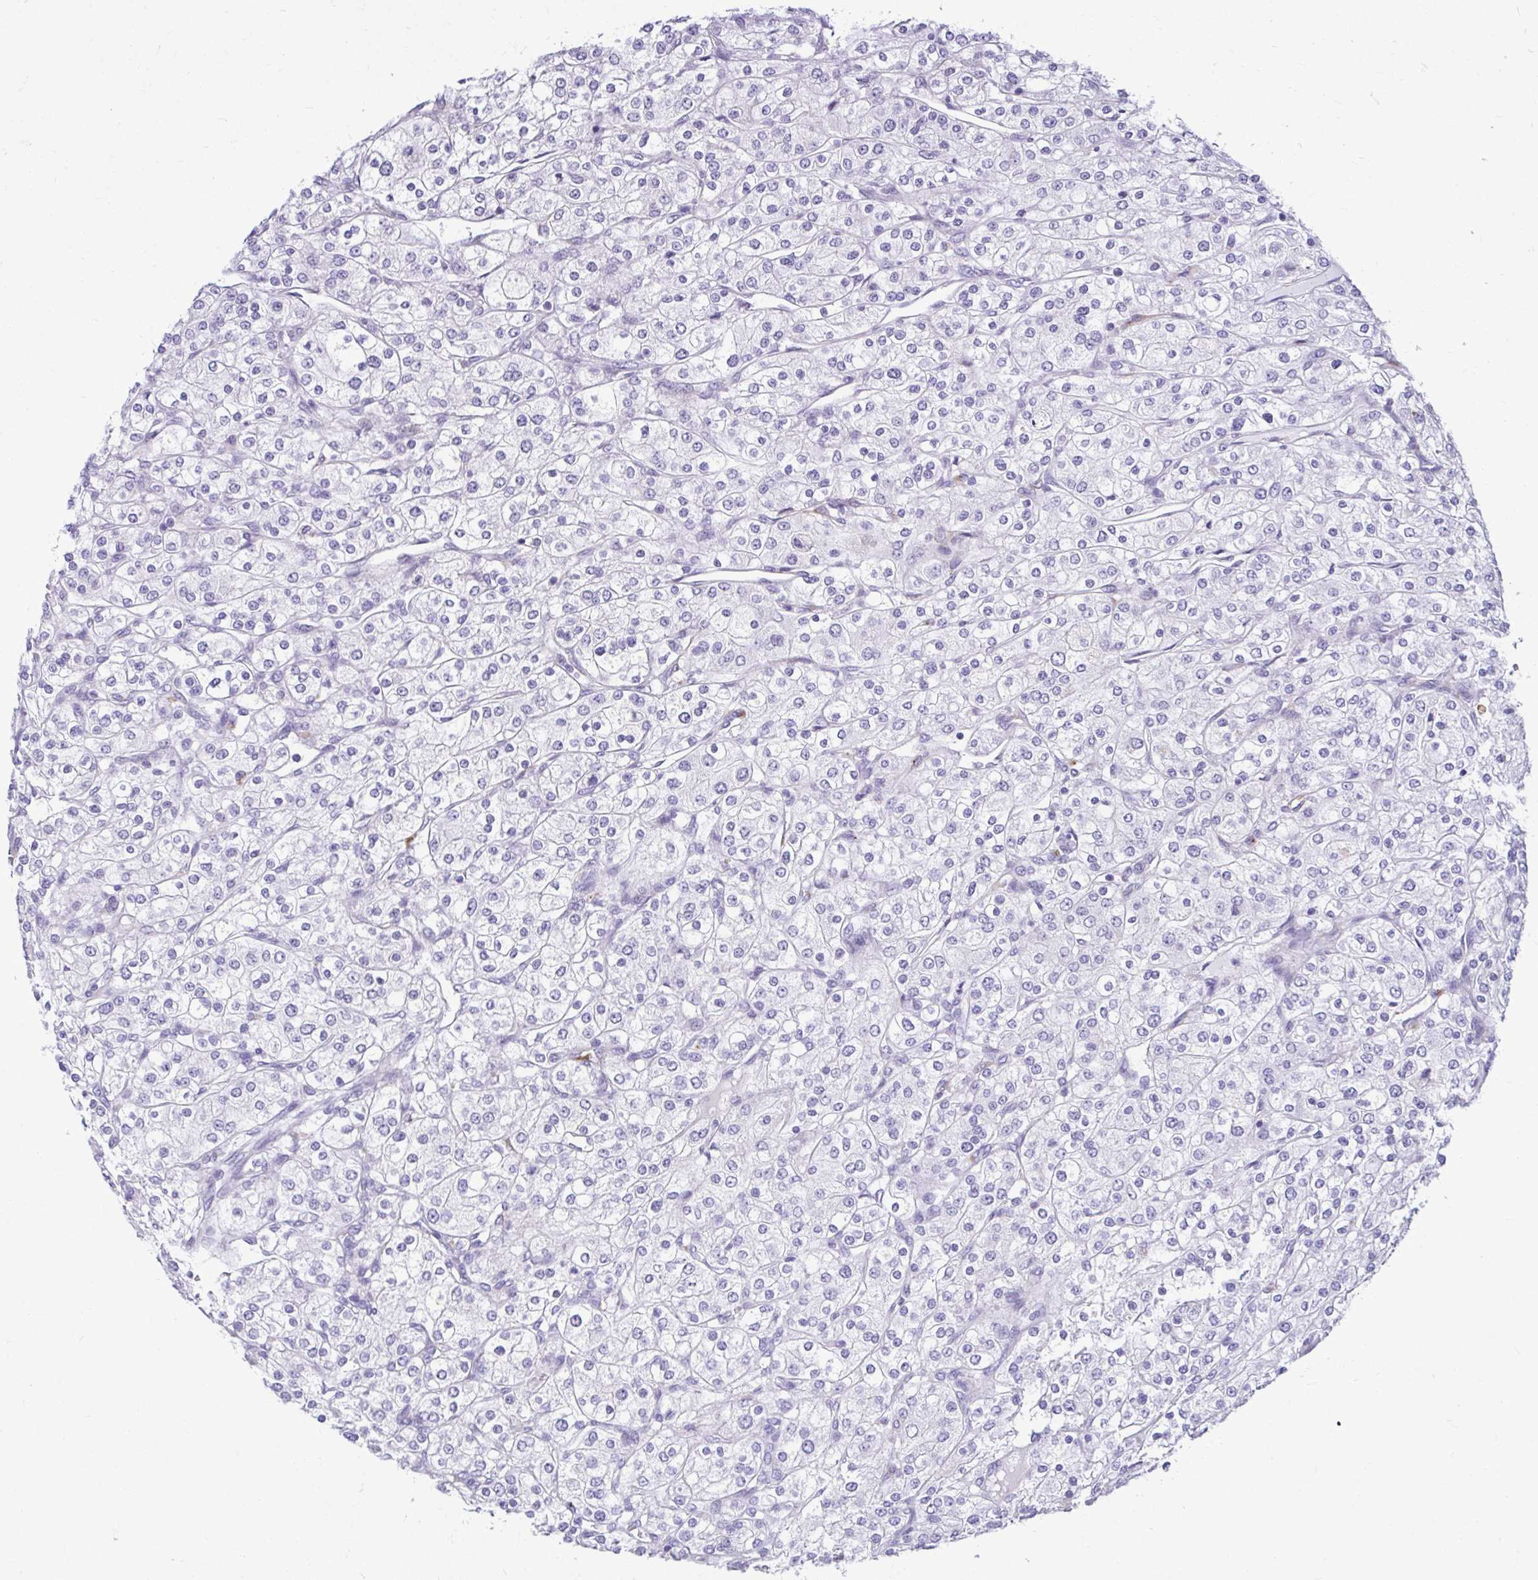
{"staining": {"intensity": "negative", "quantity": "none", "location": "none"}, "tissue": "renal cancer", "cell_type": "Tumor cells", "image_type": "cancer", "snomed": [{"axis": "morphology", "description": "Adenocarcinoma, NOS"}, {"axis": "topography", "description": "Kidney"}], "caption": "An immunohistochemistry (IHC) histopathology image of adenocarcinoma (renal) is shown. There is no staining in tumor cells of adenocarcinoma (renal). Brightfield microscopy of IHC stained with DAB (brown) and hematoxylin (blue), captured at high magnification.", "gene": "SERPINI1", "patient": {"sex": "male", "age": 80}}